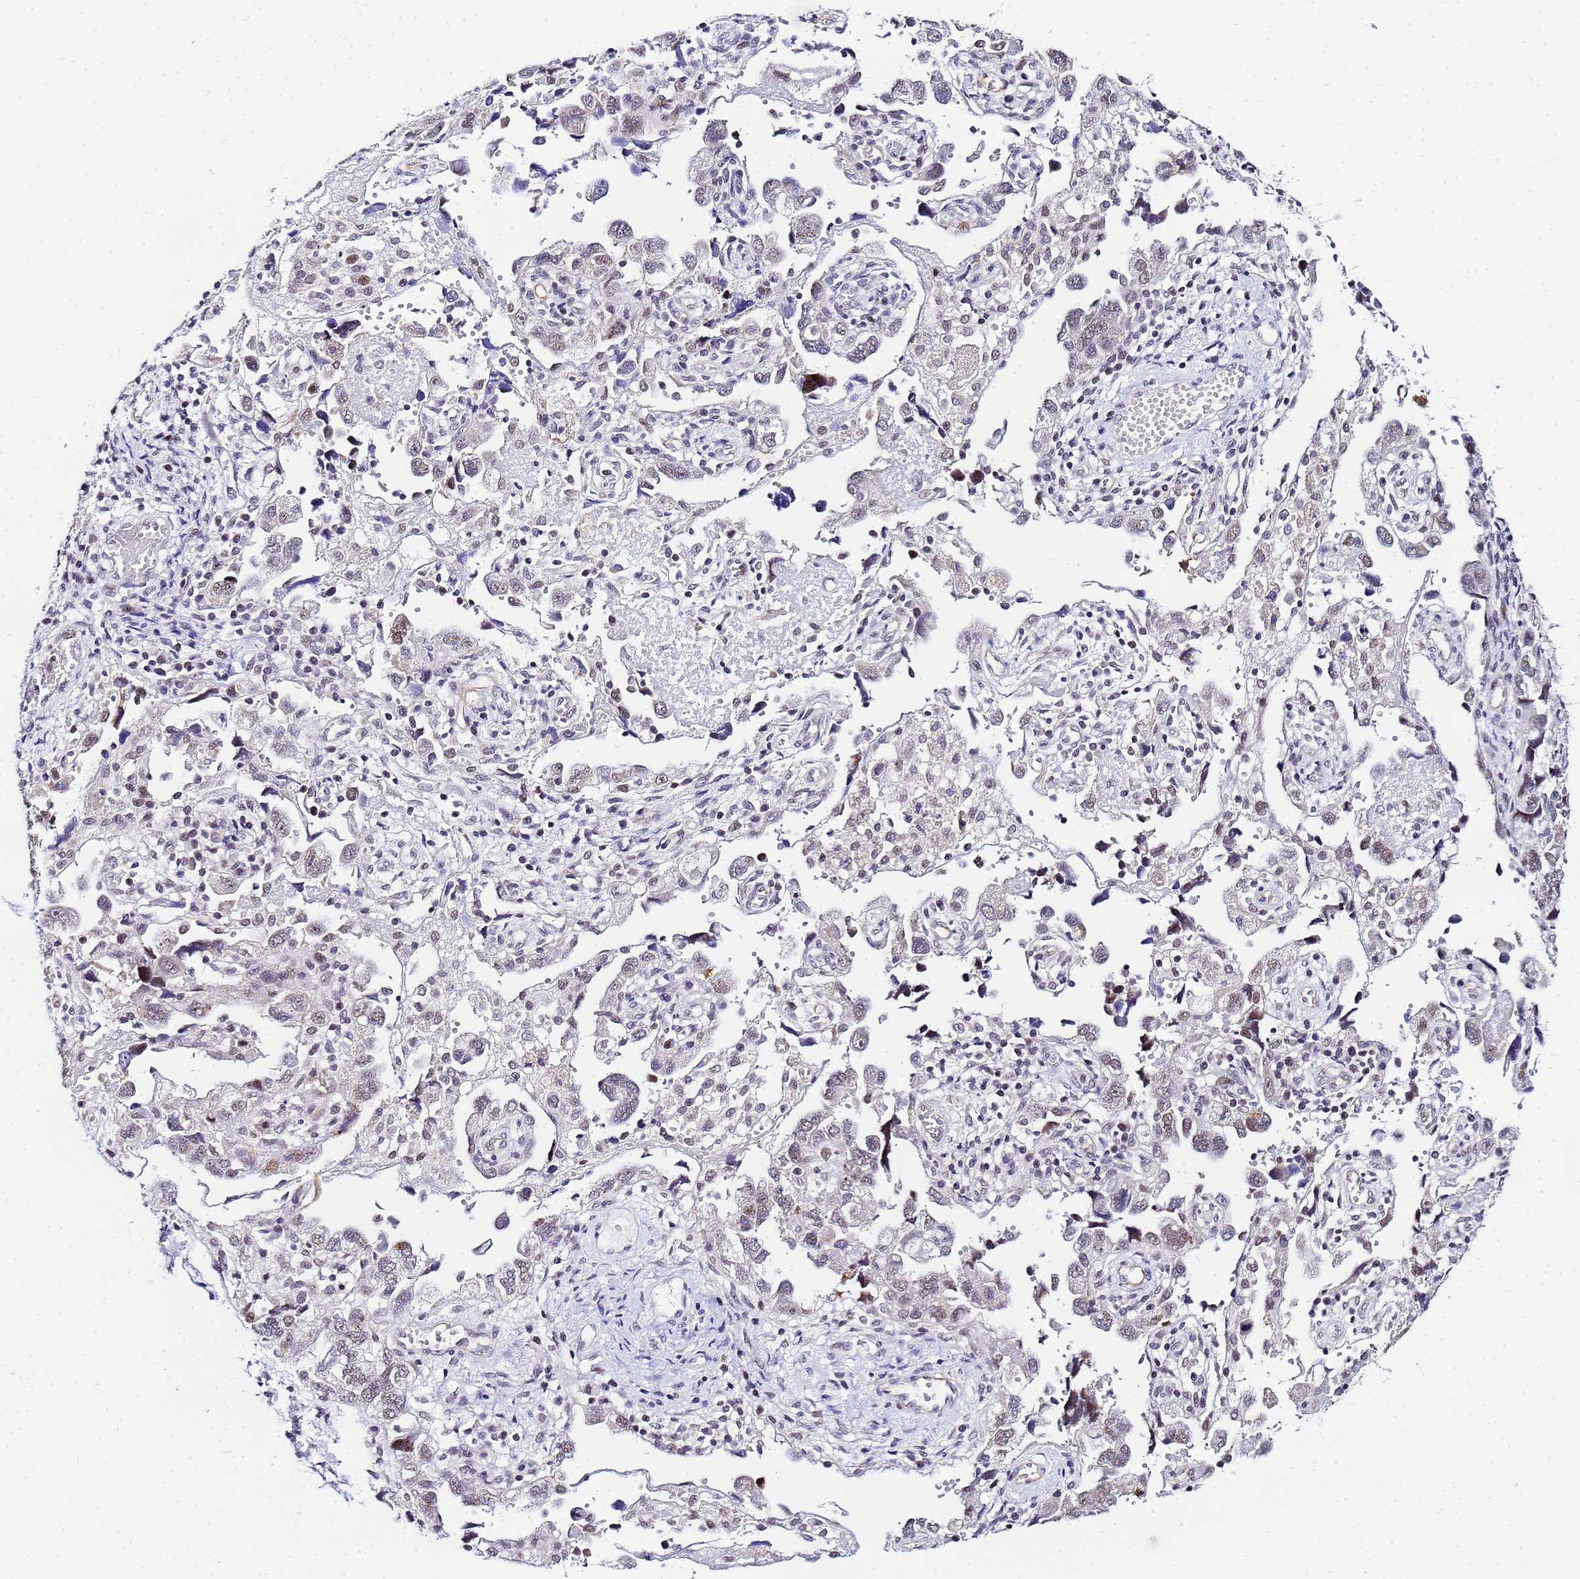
{"staining": {"intensity": "weak", "quantity": "<25%", "location": "nuclear"}, "tissue": "ovarian cancer", "cell_type": "Tumor cells", "image_type": "cancer", "snomed": [{"axis": "morphology", "description": "Carcinoma, NOS"}, {"axis": "morphology", "description": "Cystadenocarcinoma, serous, NOS"}, {"axis": "topography", "description": "Ovary"}], "caption": "The immunohistochemistry photomicrograph has no significant staining in tumor cells of serous cystadenocarcinoma (ovarian) tissue.", "gene": "CKMT1A", "patient": {"sex": "female", "age": 69}}